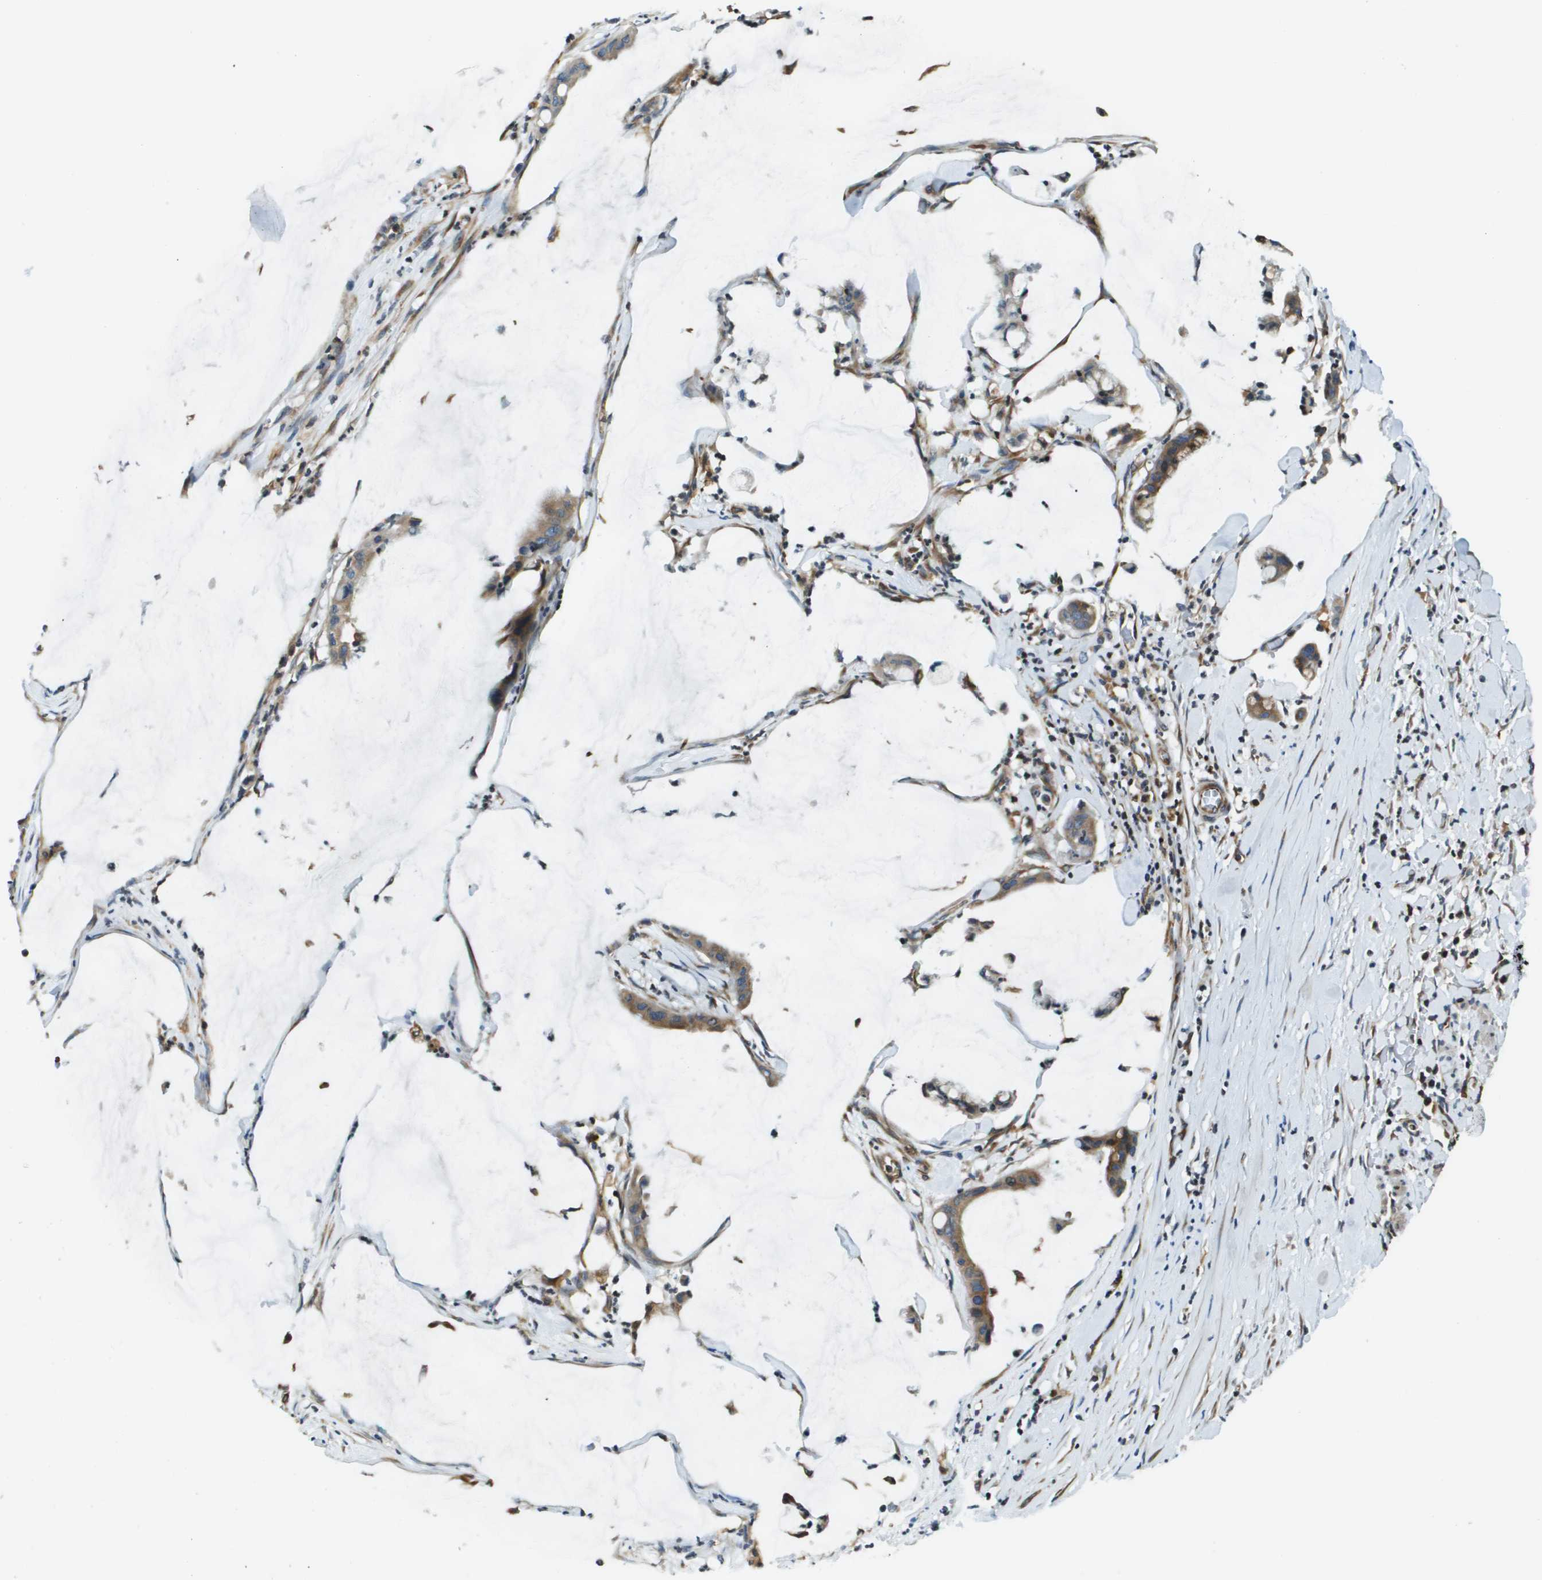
{"staining": {"intensity": "moderate", "quantity": ">75%", "location": "cytoplasmic/membranous"}, "tissue": "pancreatic cancer", "cell_type": "Tumor cells", "image_type": "cancer", "snomed": [{"axis": "morphology", "description": "Adenocarcinoma, NOS"}, {"axis": "topography", "description": "Pancreas"}], "caption": "Brown immunohistochemical staining in human pancreatic cancer displays moderate cytoplasmic/membranous staining in about >75% of tumor cells. Using DAB (3,3'-diaminobenzidine) (brown) and hematoxylin (blue) stains, captured at high magnification using brightfield microscopy.", "gene": "ESYT1", "patient": {"sex": "male", "age": 41}}